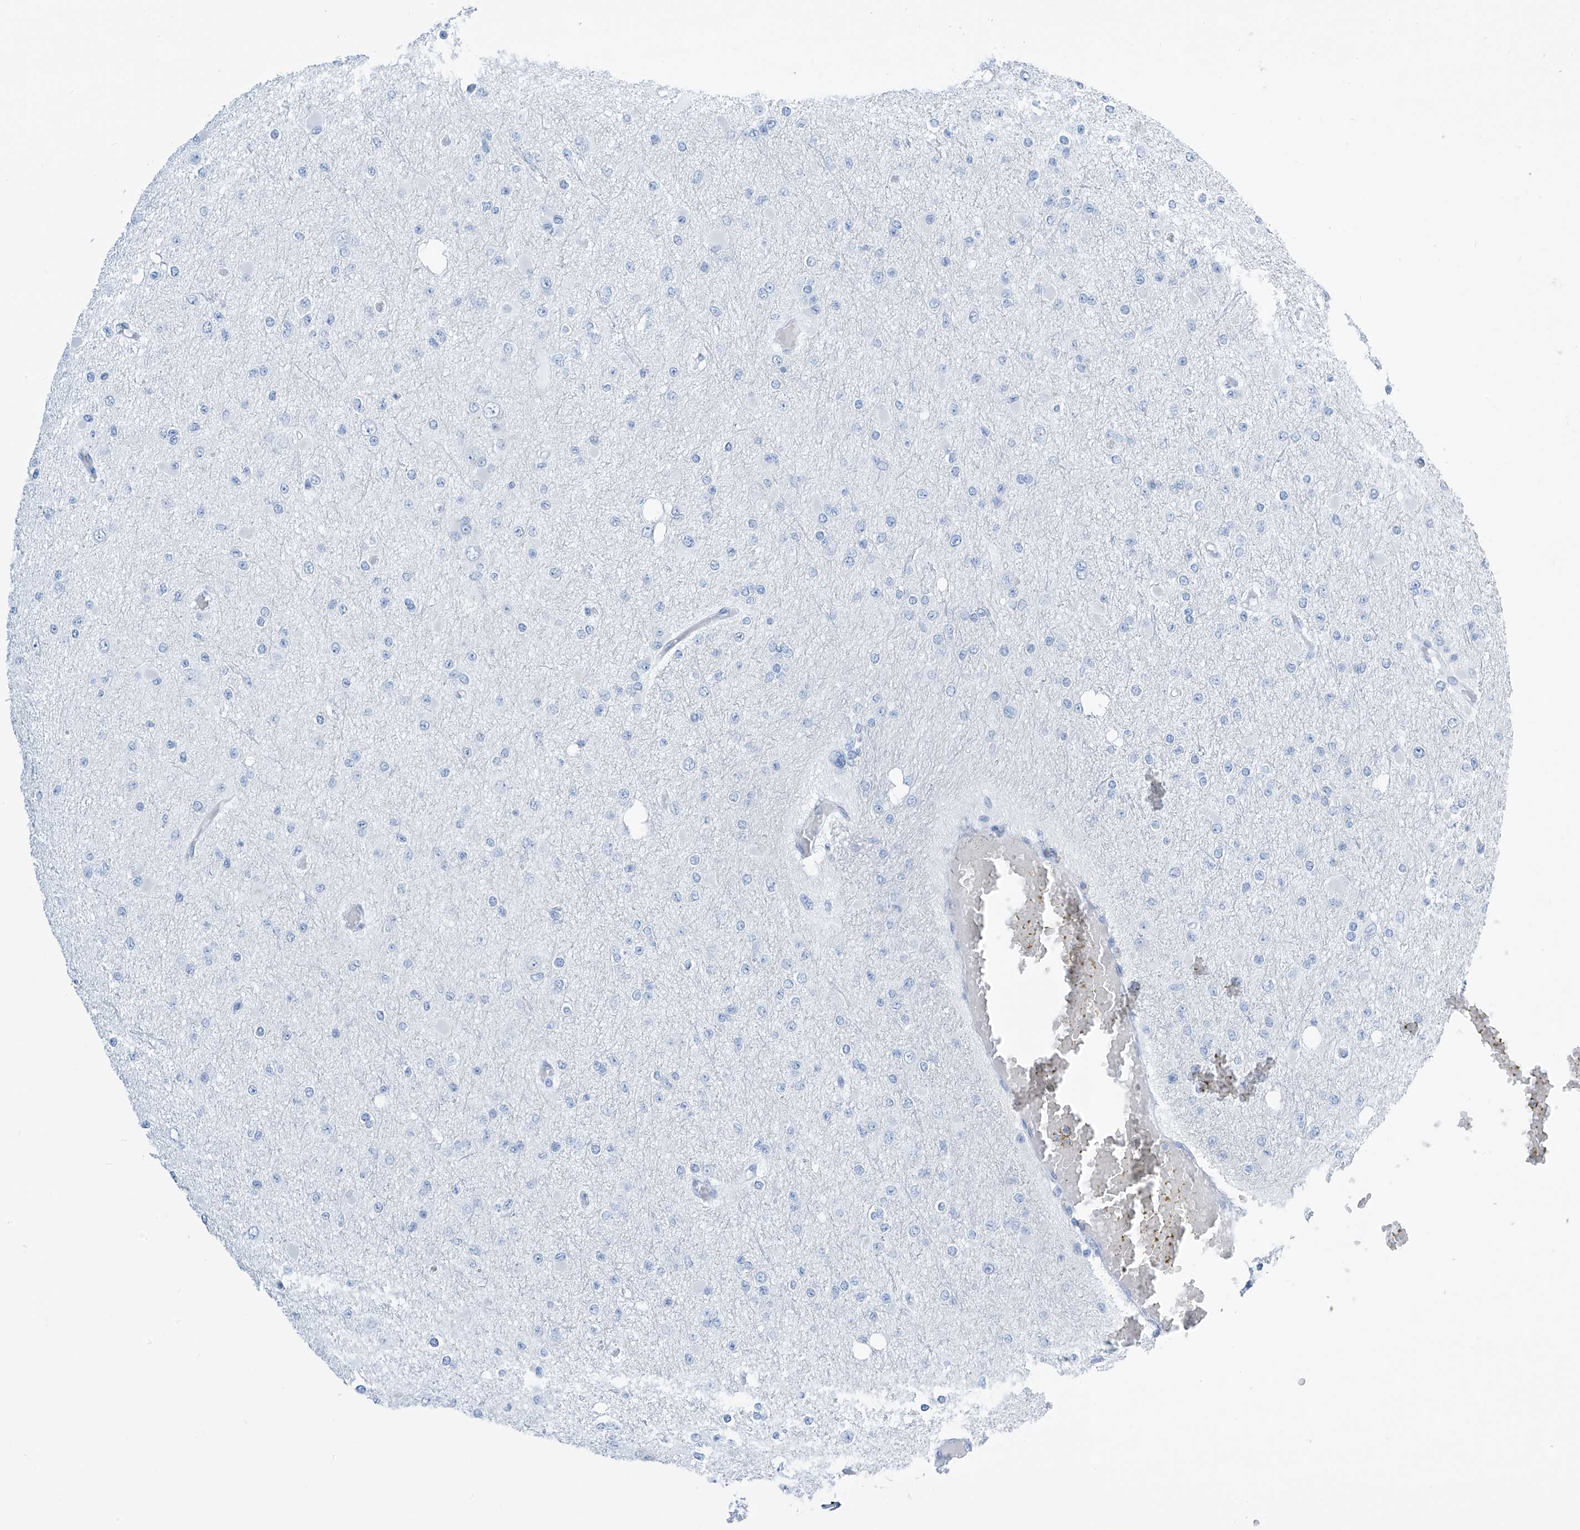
{"staining": {"intensity": "negative", "quantity": "none", "location": "none"}, "tissue": "glioma", "cell_type": "Tumor cells", "image_type": "cancer", "snomed": [{"axis": "morphology", "description": "Glioma, malignant, Low grade"}, {"axis": "topography", "description": "Brain"}], "caption": "Human malignant glioma (low-grade) stained for a protein using IHC displays no staining in tumor cells.", "gene": "SGO2", "patient": {"sex": "female", "age": 22}}